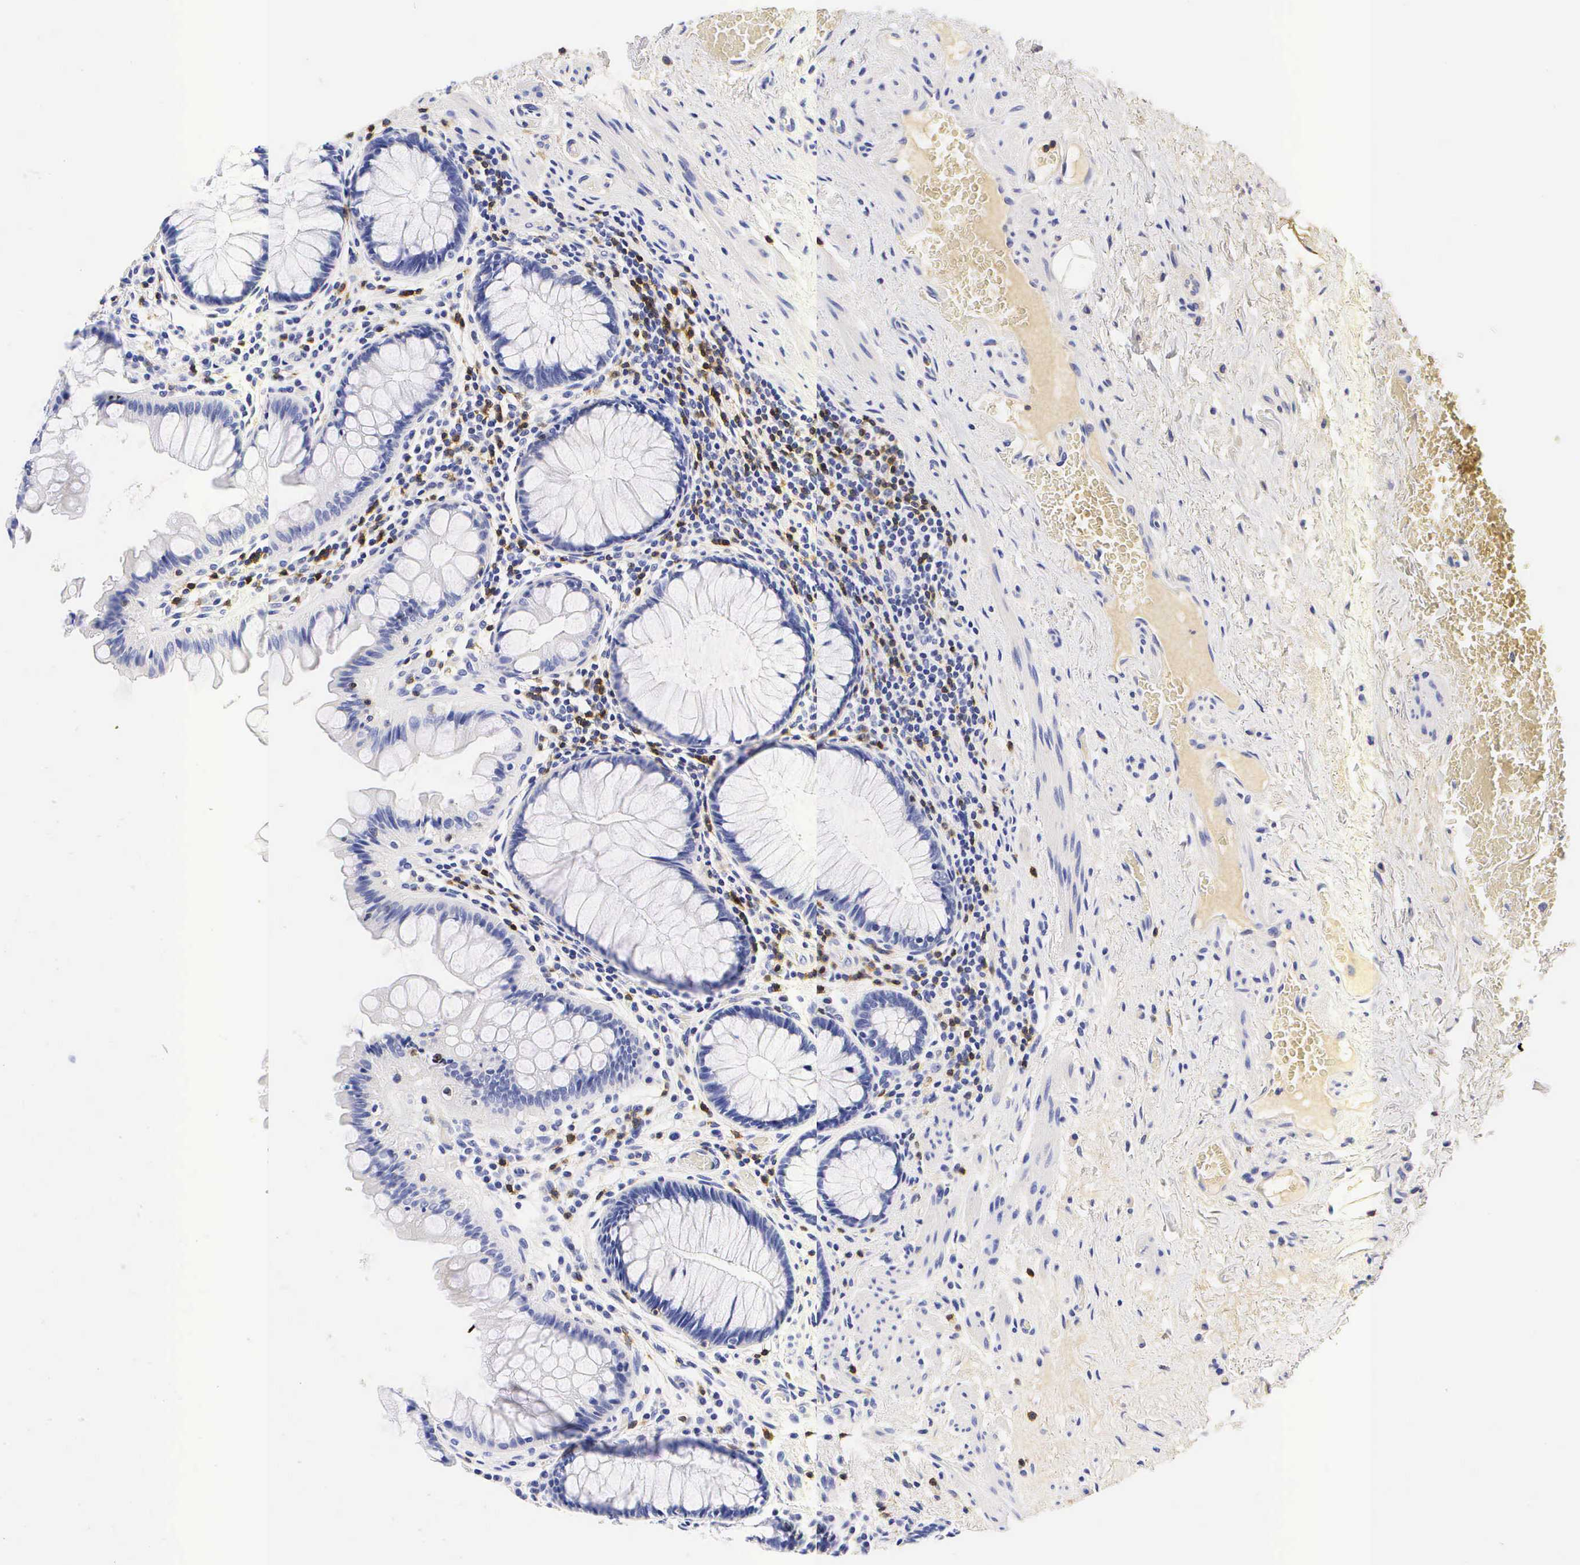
{"staining": {"intensity": "negative", "quantity": "none", "location": "none"}, "tissue": "rectum", "cell_type": "Glandular cells", "image_type": "normal", "snomed": [{"axis": "morphology", "description": "Normal tissue, NOS"}, {"axis": "topography", "description": "Rectum"}], "caption": "A photomicrograph of human rectum is negative for staining in glandular cells. (IHC, brightfield microscopy, high magnification).", "gene": "CD3E", "patient": {"sex": "male", "age": 77}}